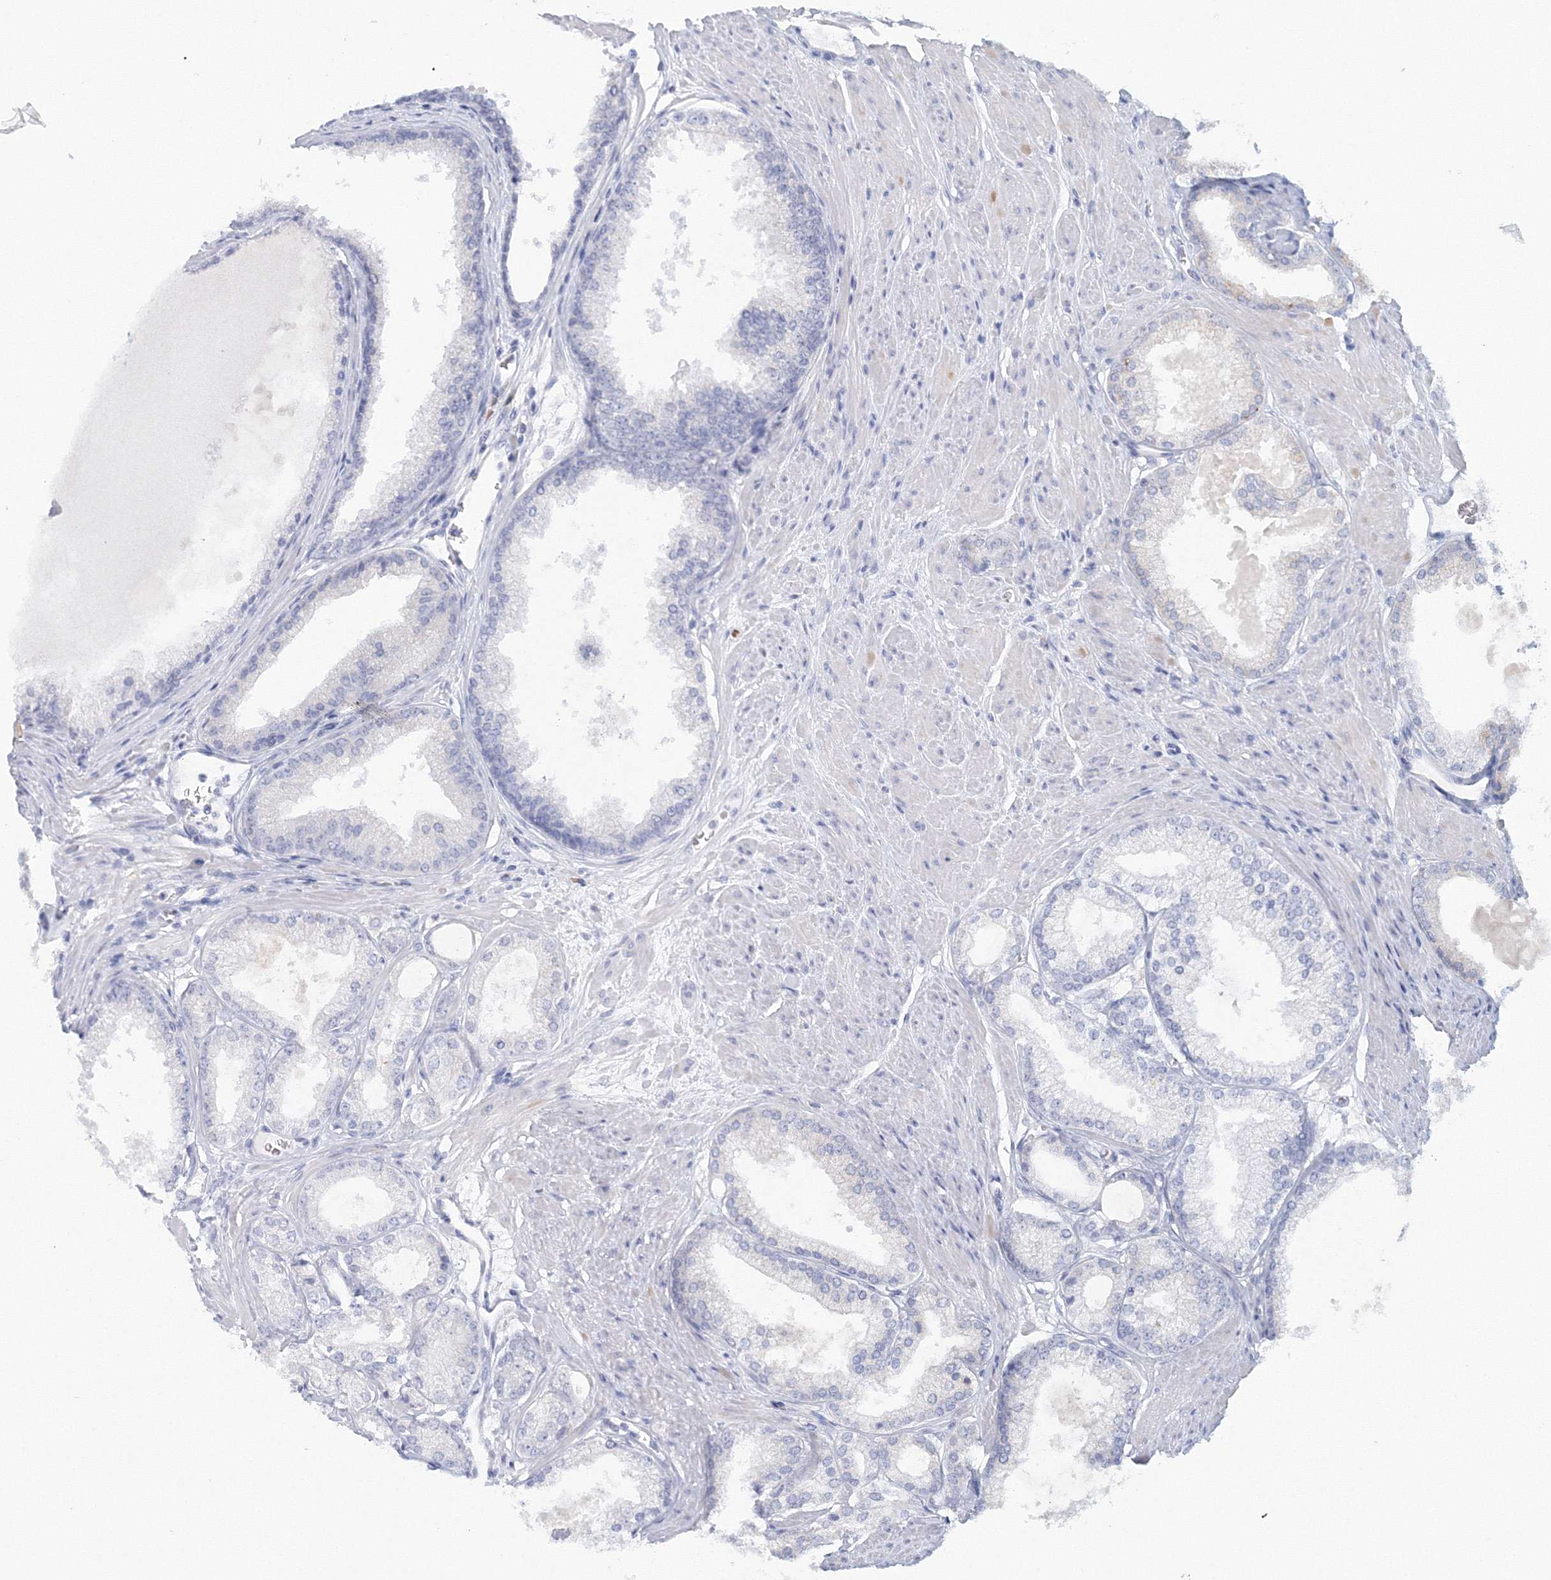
{"staining": {"intensity": "negative", "quantity": "none", "location": "none"}, "tissue": "prostate cancer", "cell_type": "Tumor cells", "image_type": "cancer", "snomed": [{"axis": "morphology", "description": "Adenocarcinoma, High grade"}, {"axis": "topography", "description": "Prostate"}], "caption": "An IHC image of prostate cancer (high-grade adenocarcinoma) is shown. There is no staining in tumor cells of prostate cancer (high-grade adenocarcinoma).", "gene": "VSIG1", "patient": {"sex": "male", "age": 61}}